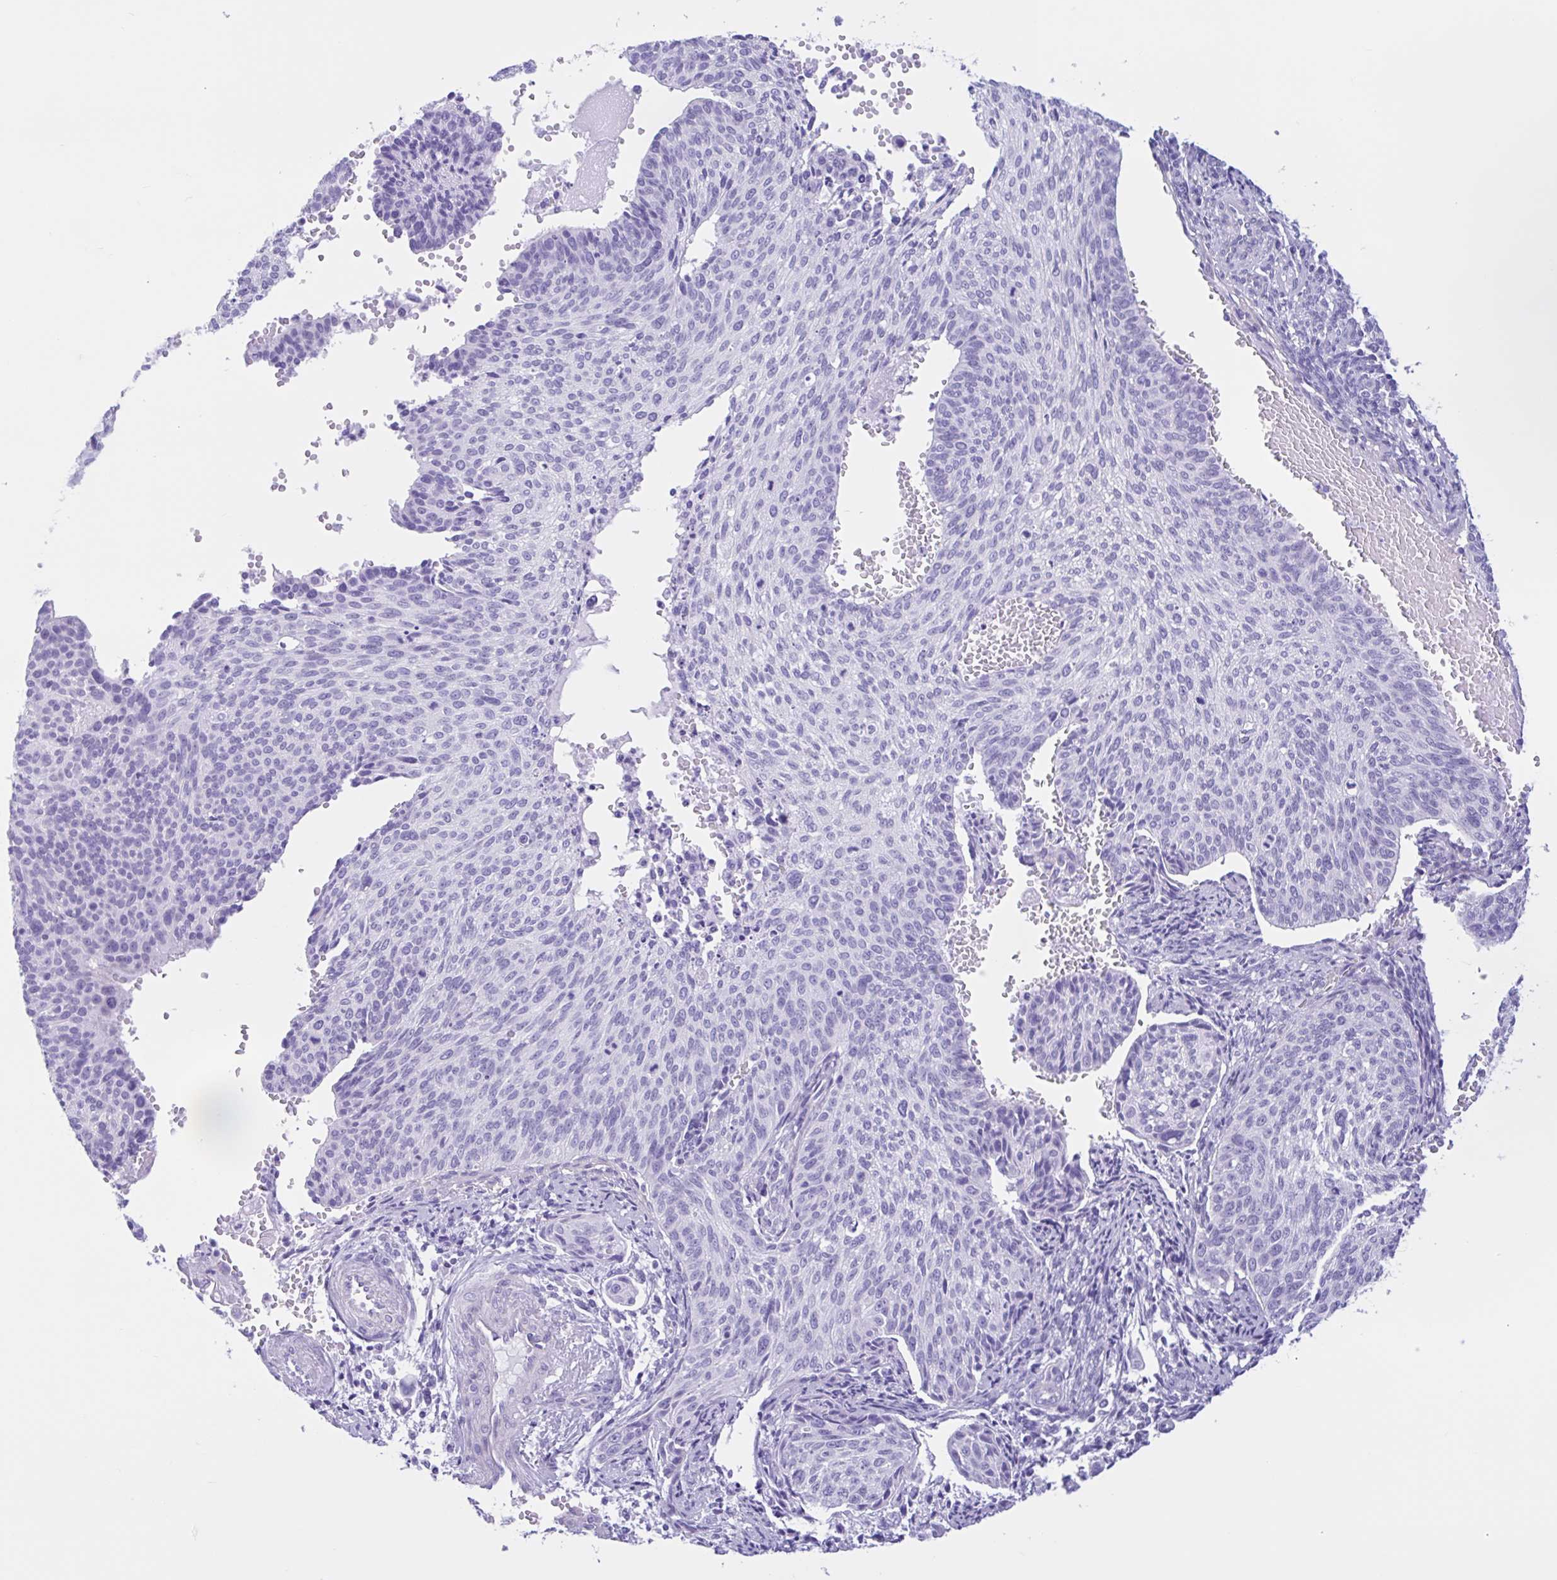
{"staining": {"intensity": "negative", "quantity": "none", "location": "none"}, "tissue": "cervical cancer", "cell_type": "Tumor cells", "image_type": "cancer", "snomed": [{"axis": "morphology", "description": "Squamous cell carcinoma, NOS"}, {"axis": "topography", "description": "Cervix"}], "caption": "A photomicrograph of cervical squamous cell carcinoma stained for a protein displays no brown staining in tumor cells.", "gene": "IAPP", "patient": {"sex": "female", "age": 70}}